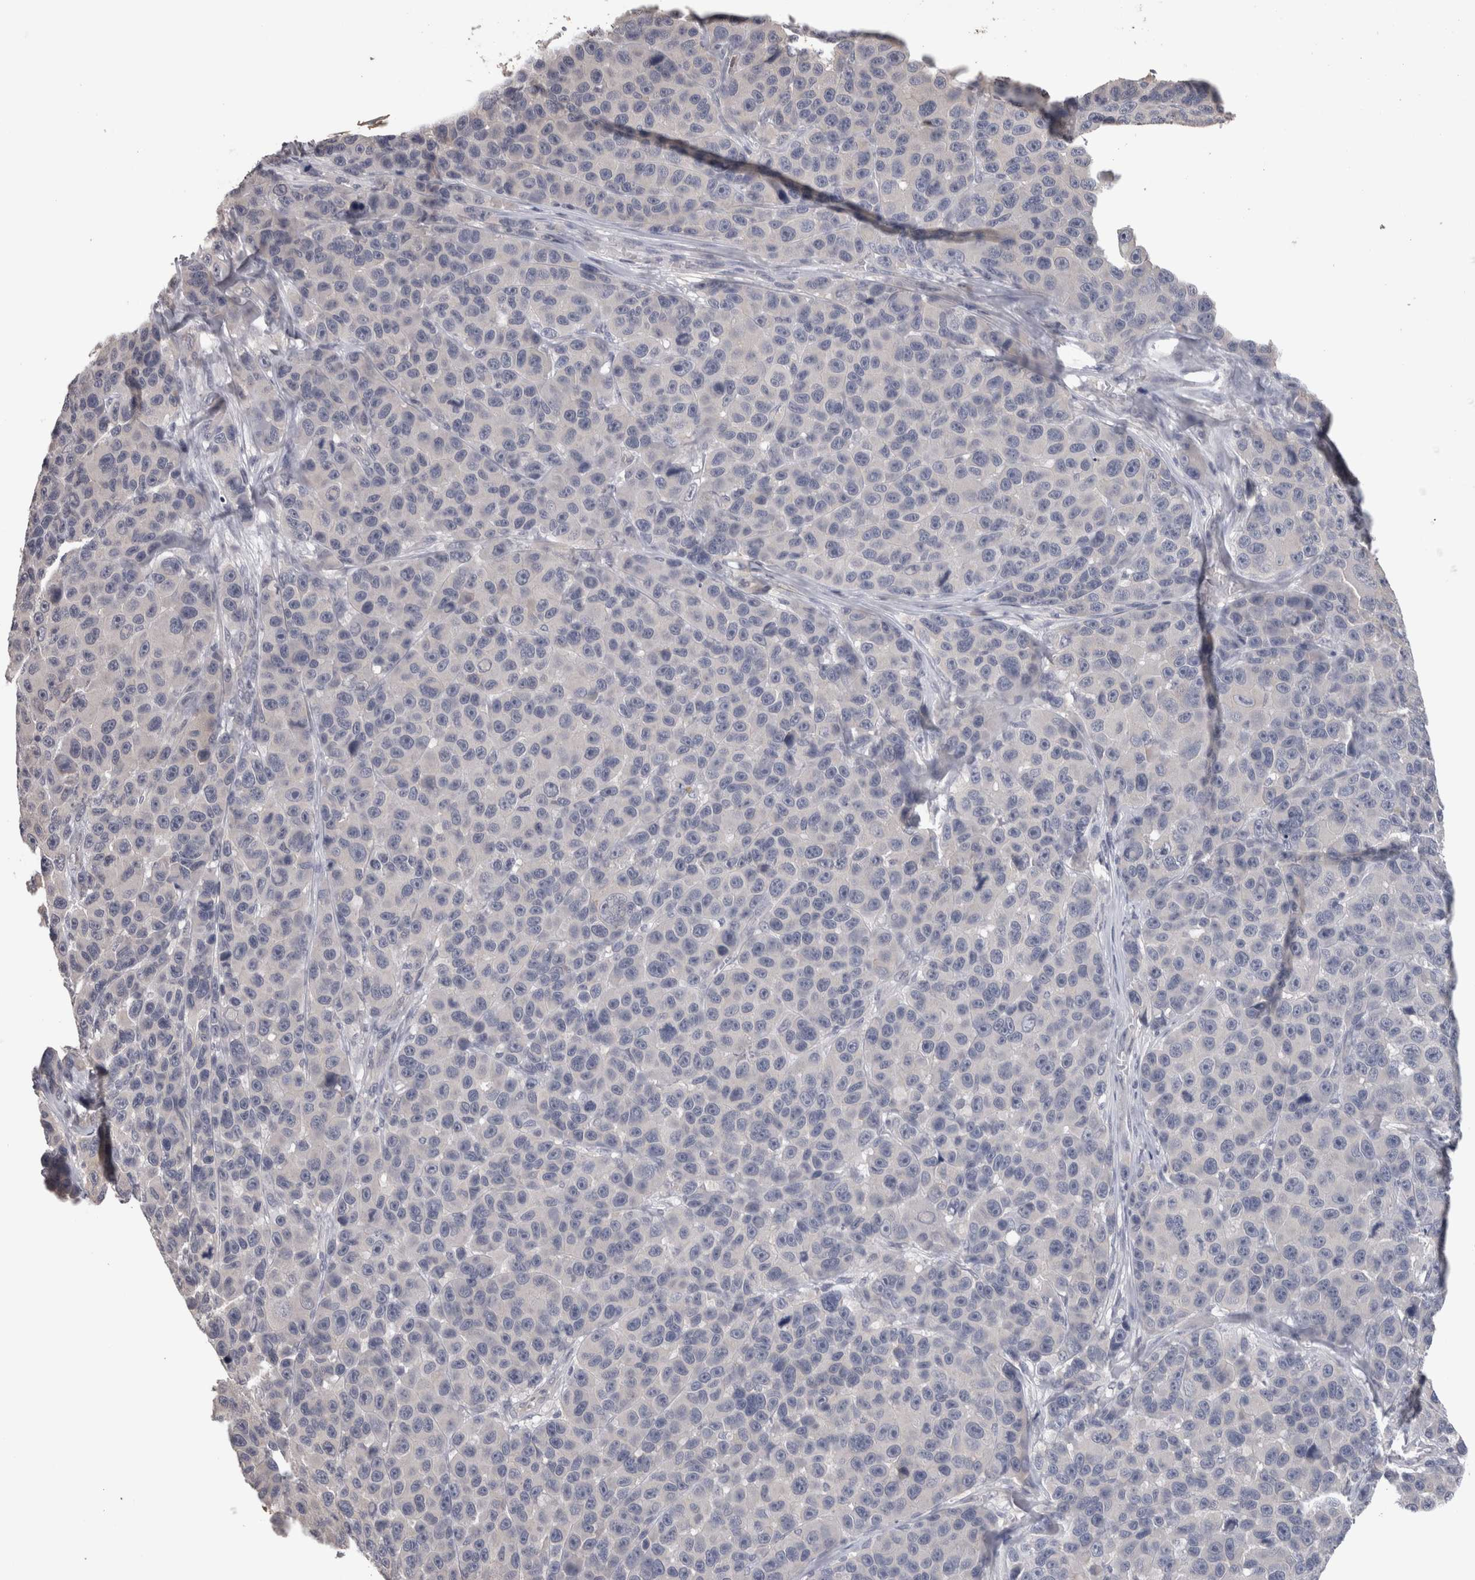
{"staining": {"intensity": "negative", "quantity": "none", "location": "none"}, "tissue": "melanoma", "cell_type": "Tumor cells", "image_type": "cancer", "snomed": [{"axis": "morphology", "description": "Malignant melanoma, NOS"}, {"axis": "topography", "description": "Skin"}], "caption": "A high-resolution image shows immunohistochemistry staining of melanoma, which displays no significant staining in tumor cells. (Brightfield microscopy of DAB (3,3'-diaminobenzidine) IHC at high magnification).", "gene": "PON3", "patient": {"sex": "male", "age": 53}}